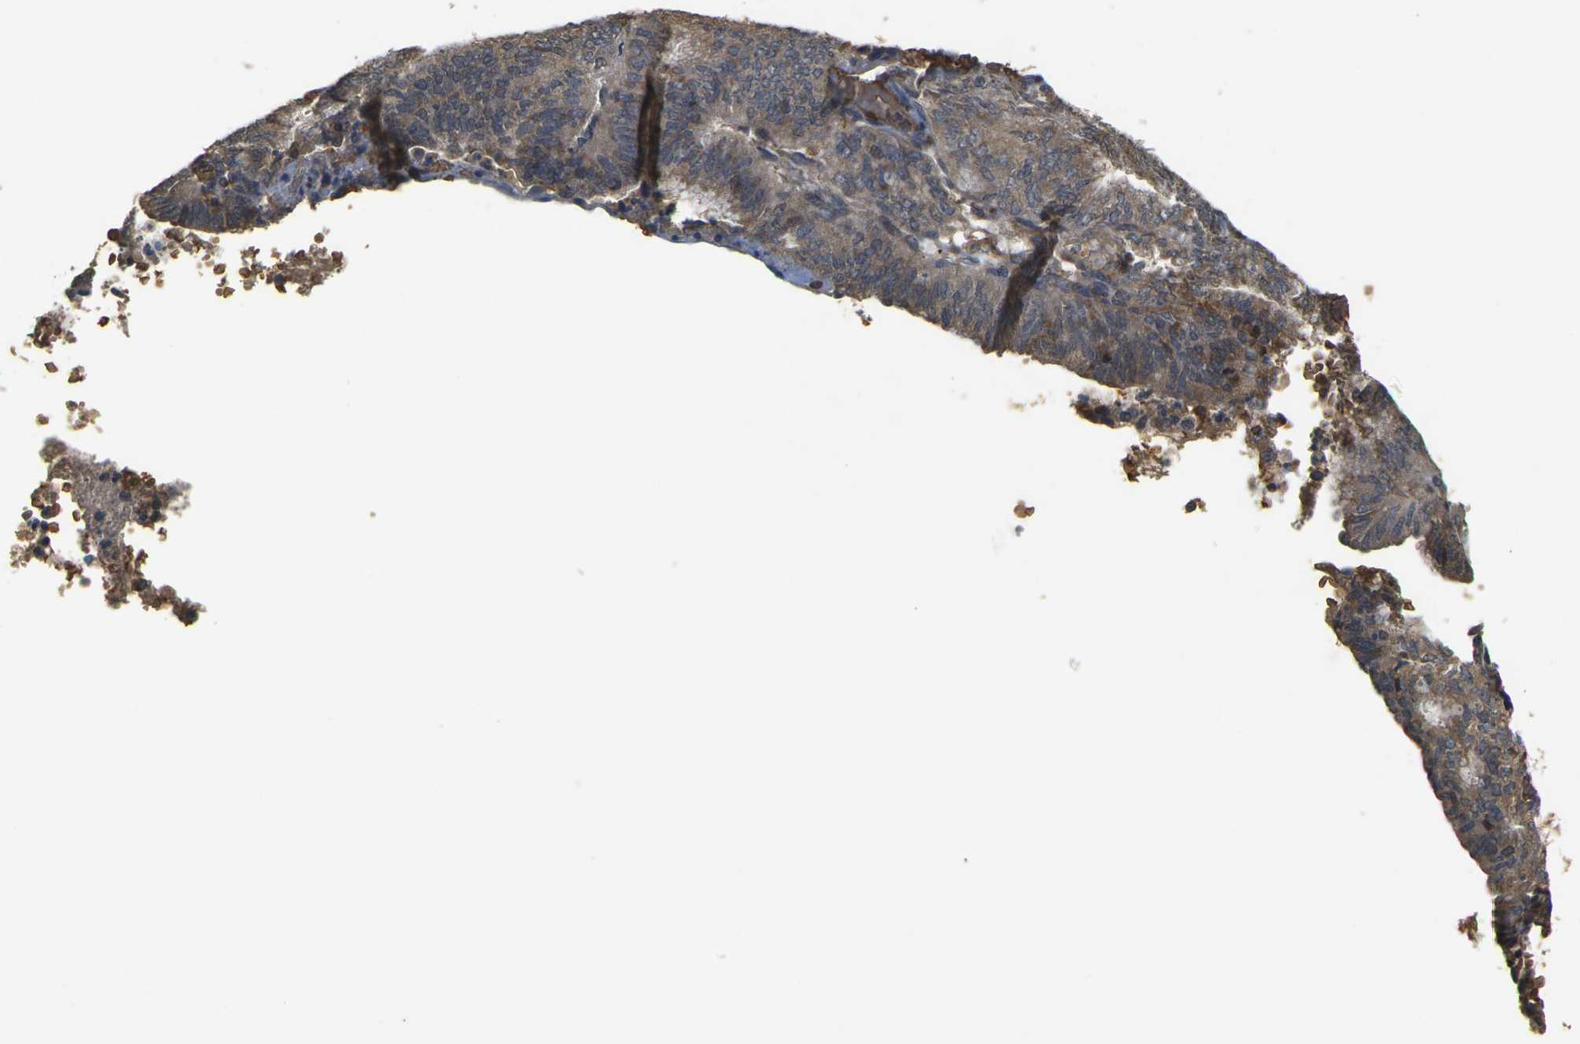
{"staining": {"intensity": "moderate", "quantity": ">75%", "location": "cytoplasmic/membranous"}, "tissue": "endometrial cancer", "cell_type": "Tumor cells", "image_type": "cancer", "snomed": [{"axis": "morphology", "description": "Adenocarcinoma, NOS"}, {"axis": "topography", "description": "Uterus"}], "caption": "Protein positivity by IHC displays moderate cytoplasmic/membranous positivity in about >75% of tumor cells in adenocarcinoma (endometrial).", "gene": "MEGF9", "patient": {"sex": "female", "age": 60}}